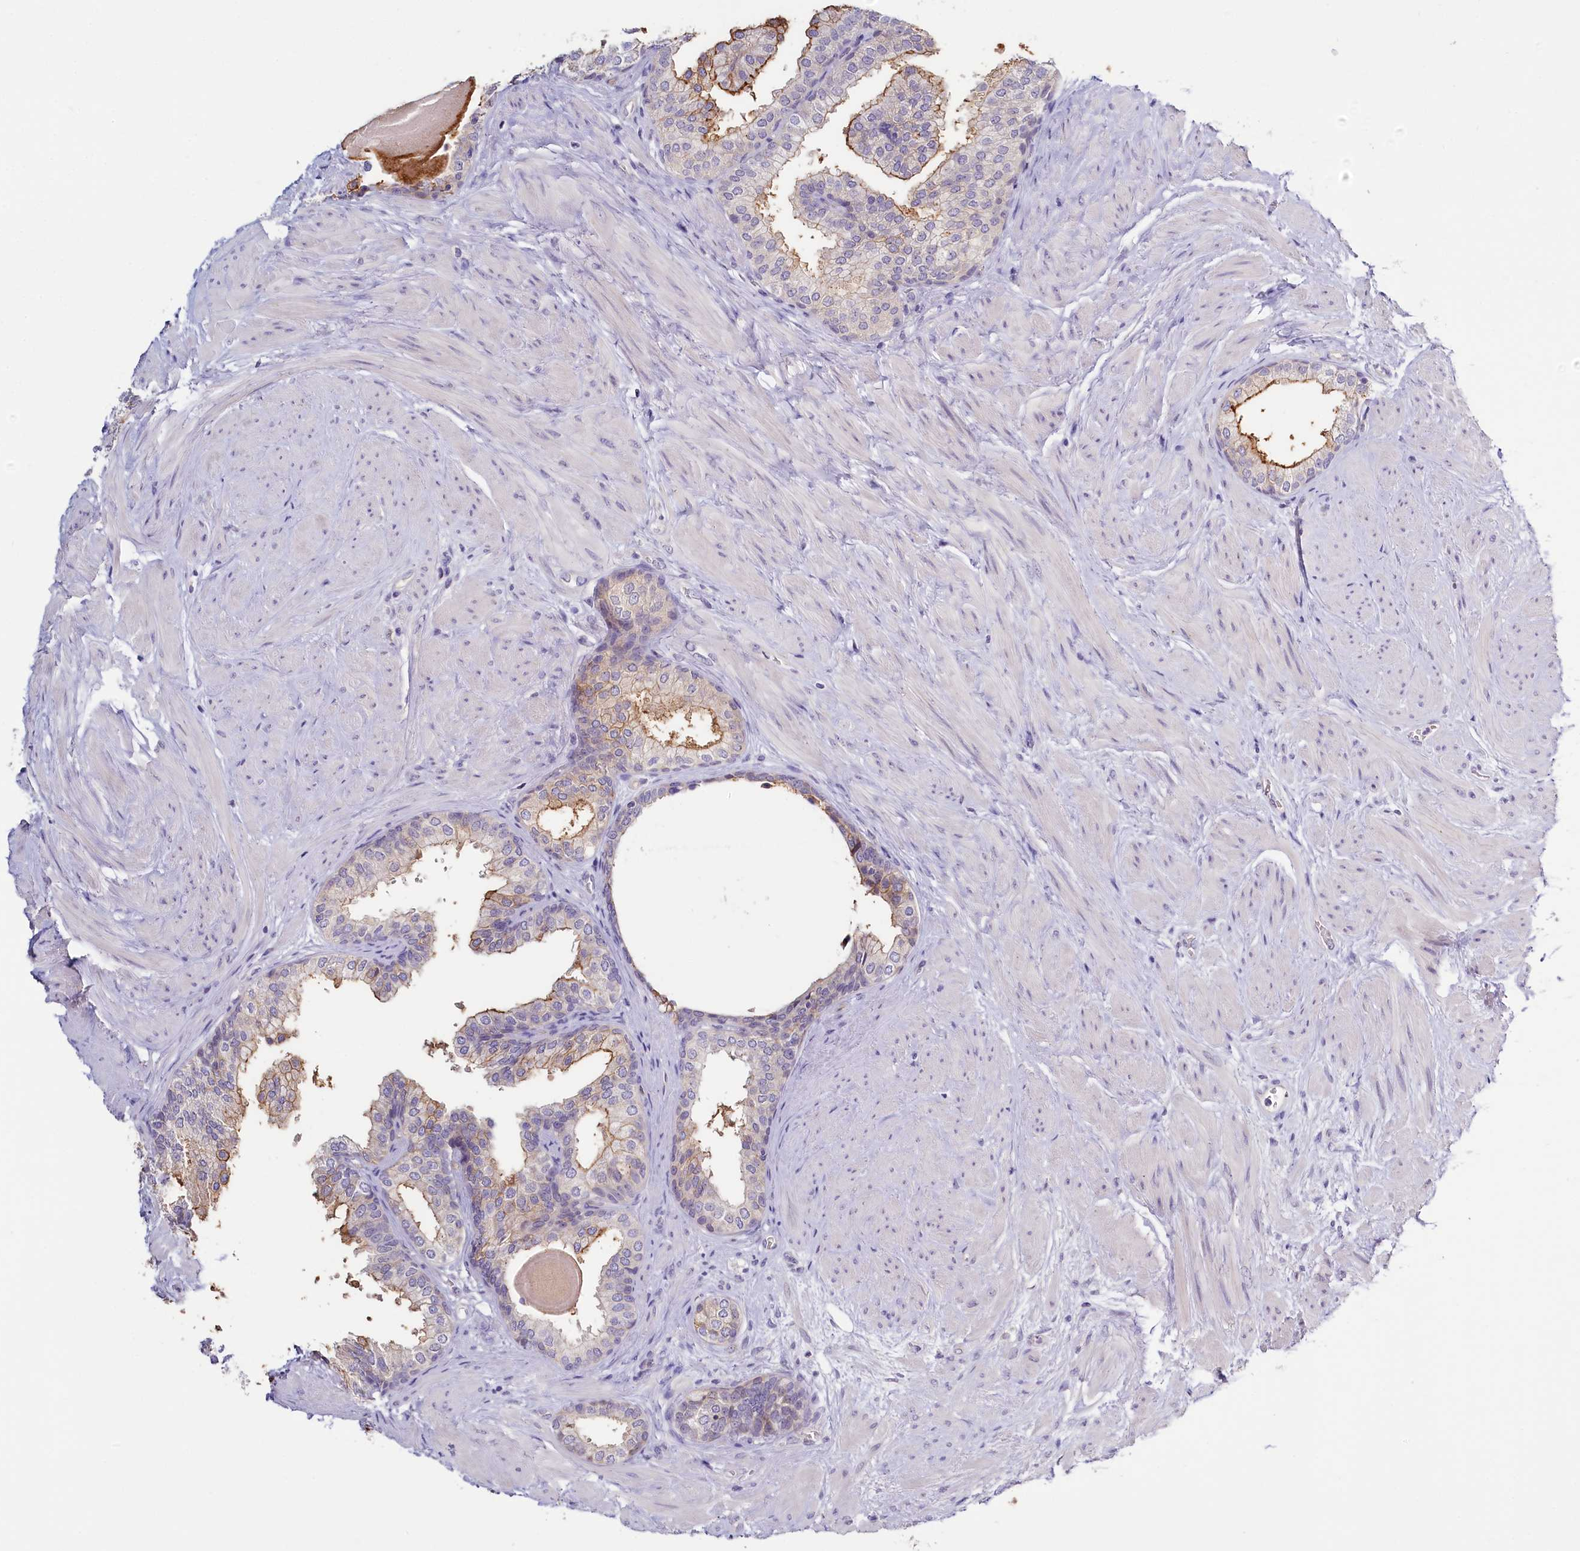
{"staining": {"intensity": "strong", "quantity": "25%-75%", "location": "cytoplasmic/membranous"}, "tissue": "prostate", "cell_type": "Glandular cells", "image_type": "normal", "snomed": [{"axis": "morphology", "description": "Normal tissue, NOS"}, {"axis": "topography", "description": "Prostate"}], "caption": "This histopathology image displays immunohistochemistry (IHC) staining of benign prostate, with high strong cytoplasmic/membranous staining in approximately 25%-75% of glandular cells.", "gene": "PDE6D", "patient": {"sex": "male", "age": 48}}